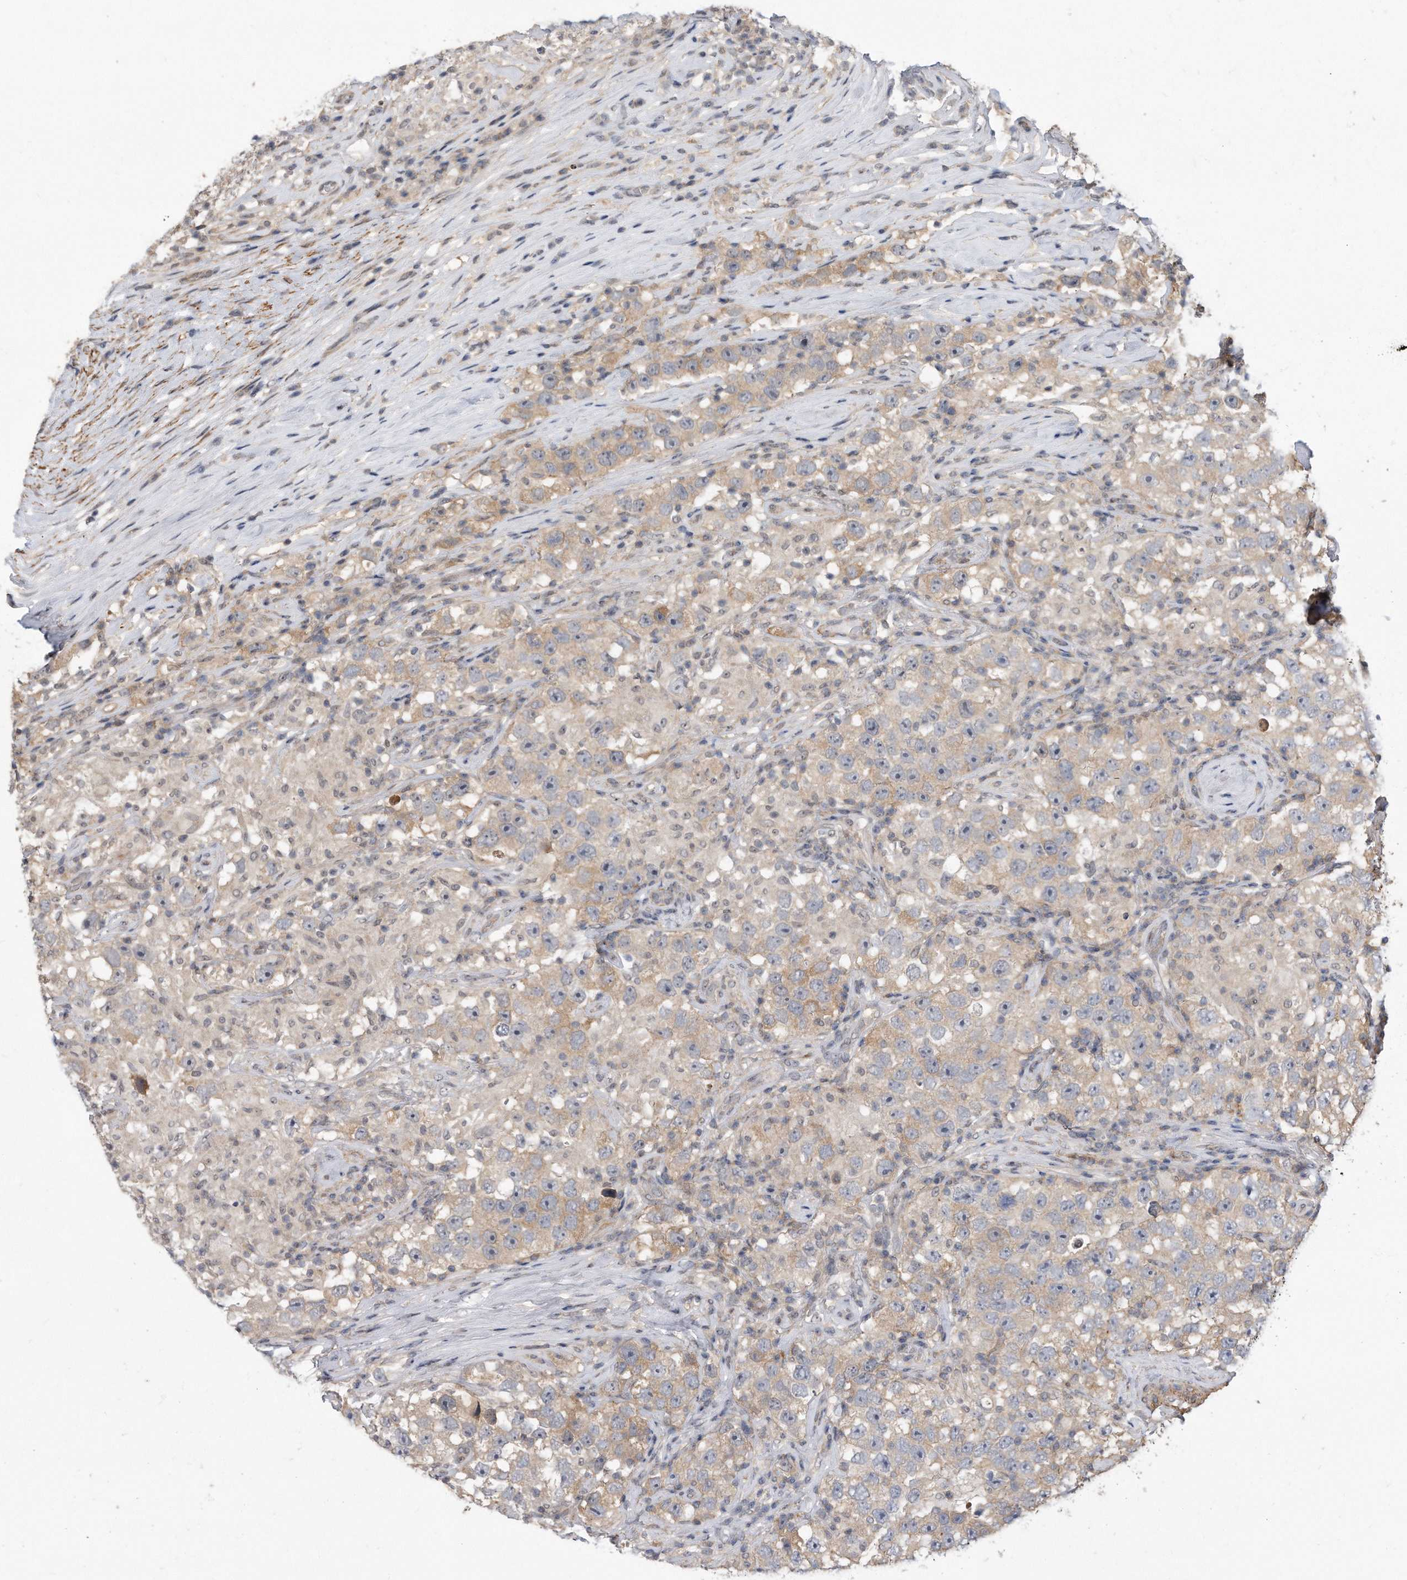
{"staining": {"intensity": "weak", "quantity": "<25%", "location": "cytoplasmic/membranous"}, "tissue": "testis cancer", "cell_type": "Tumor cells", "image_type": "cancer", "snomed": [{"axis": "morphology", "description": "Seminoma, NOS"}, {"axis": "topography", "description": "Testis"}], "caption": "The histopathology image reveals no significant expression in tumor cells of seminoma (testis).", "gene": "TCP1", "patient": {"sex": "male", "age": 49}}